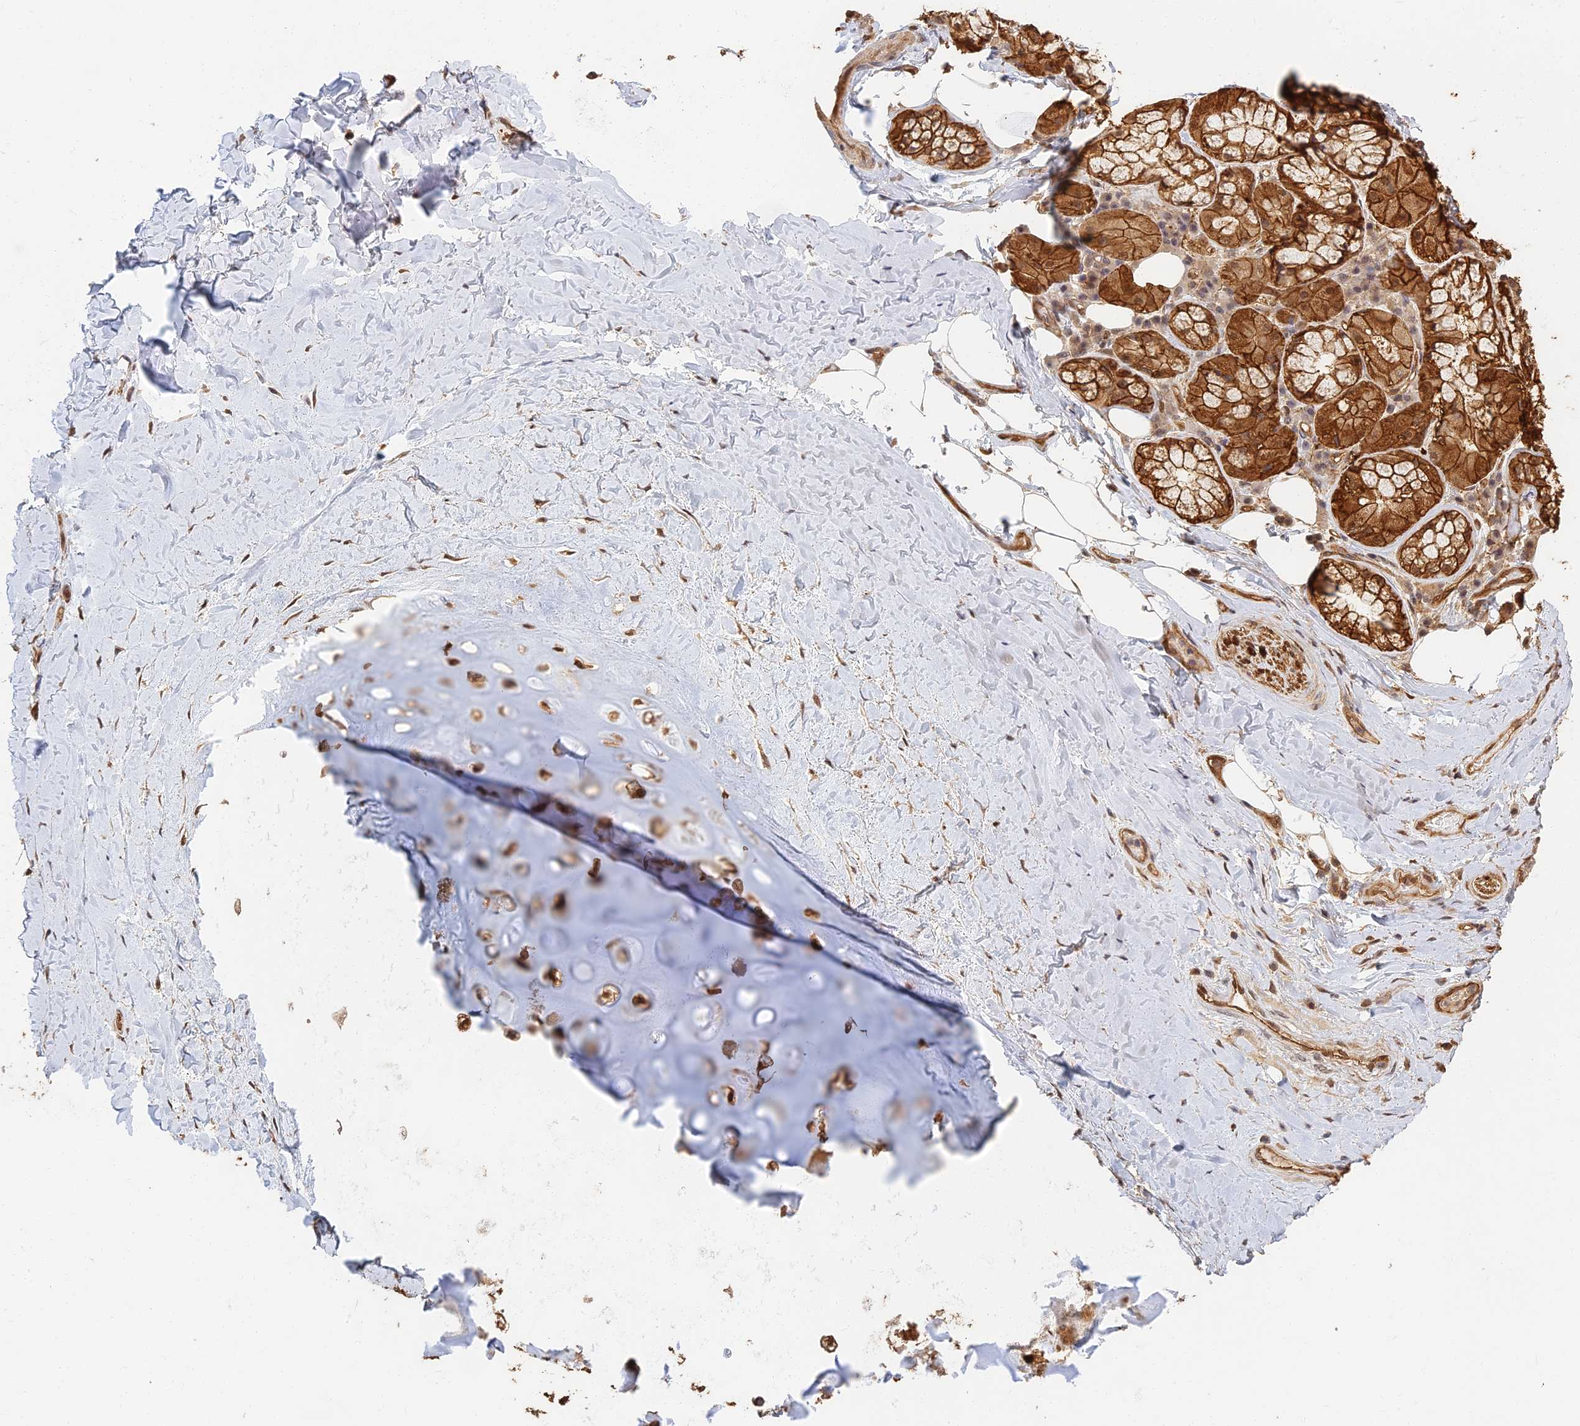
{"staining": {"intensity": "moderate", "quantity": ">75%", "location": "cytoplasmic/membranous"}, "tissue": "adipose tissue", "cell_type": "Adipocytes", "image_type": "normal", "snomed": [{"axis": "morphology", "description": "Normal tissue, NOS"}, {"axis": "topography", "description": "Lymph node"}, {"axis": "topography", "description": "Cartilage tissue"}, {"axis": "topography", "description": "Bronchus"}], "caption": "Immunohistochemistry (IHC) of benign adipose tissue reveals medium levels of moderate cytoplasmic/membranous positivity in approximately >75% of adipocytes.", "gene": "LRRN3", "patient": {"sex": "male", "age": 63}}